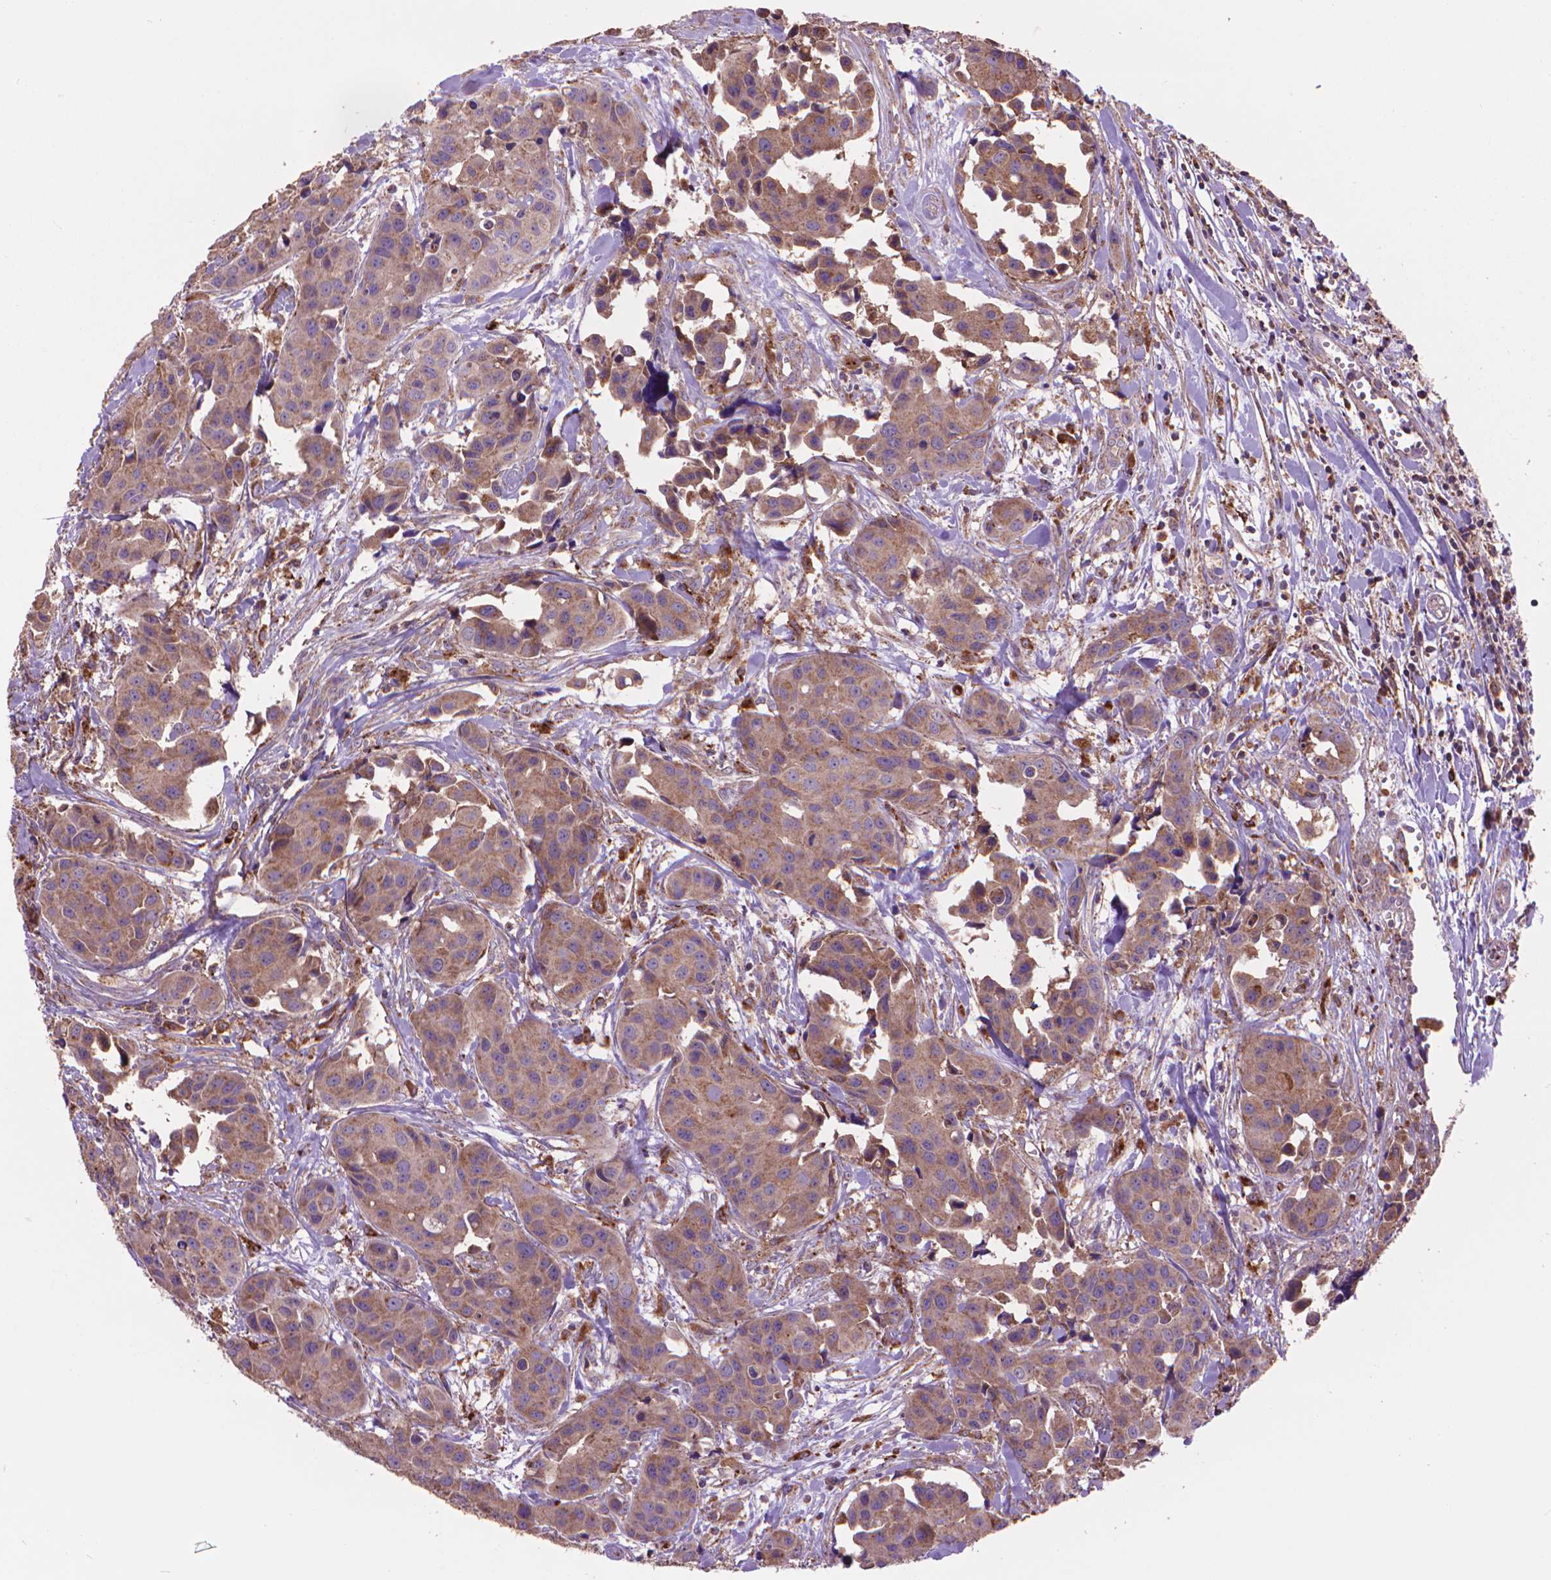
{"staining": {"intensity": "moderate", "quantity": ">75%", "location": "cytoplasmic/membranous"}, "tissue": "head and neck cancer", "cell_type": "Tumor cells", "image_type": "cancer", "snomed": [{"axis": "morphology", "description": "Adenocarcinoma, NOS"}, {"axis": "topography", "description": "Head-Neck"}], "caption": "Tumor cells reveal medium levels of moderate cytoplasmic/membranous positivity in about >75% of cells in adenocarcinoma (head and neck).", "gene": "GLB1", "patient": {"sex": "male", "age": 76}}